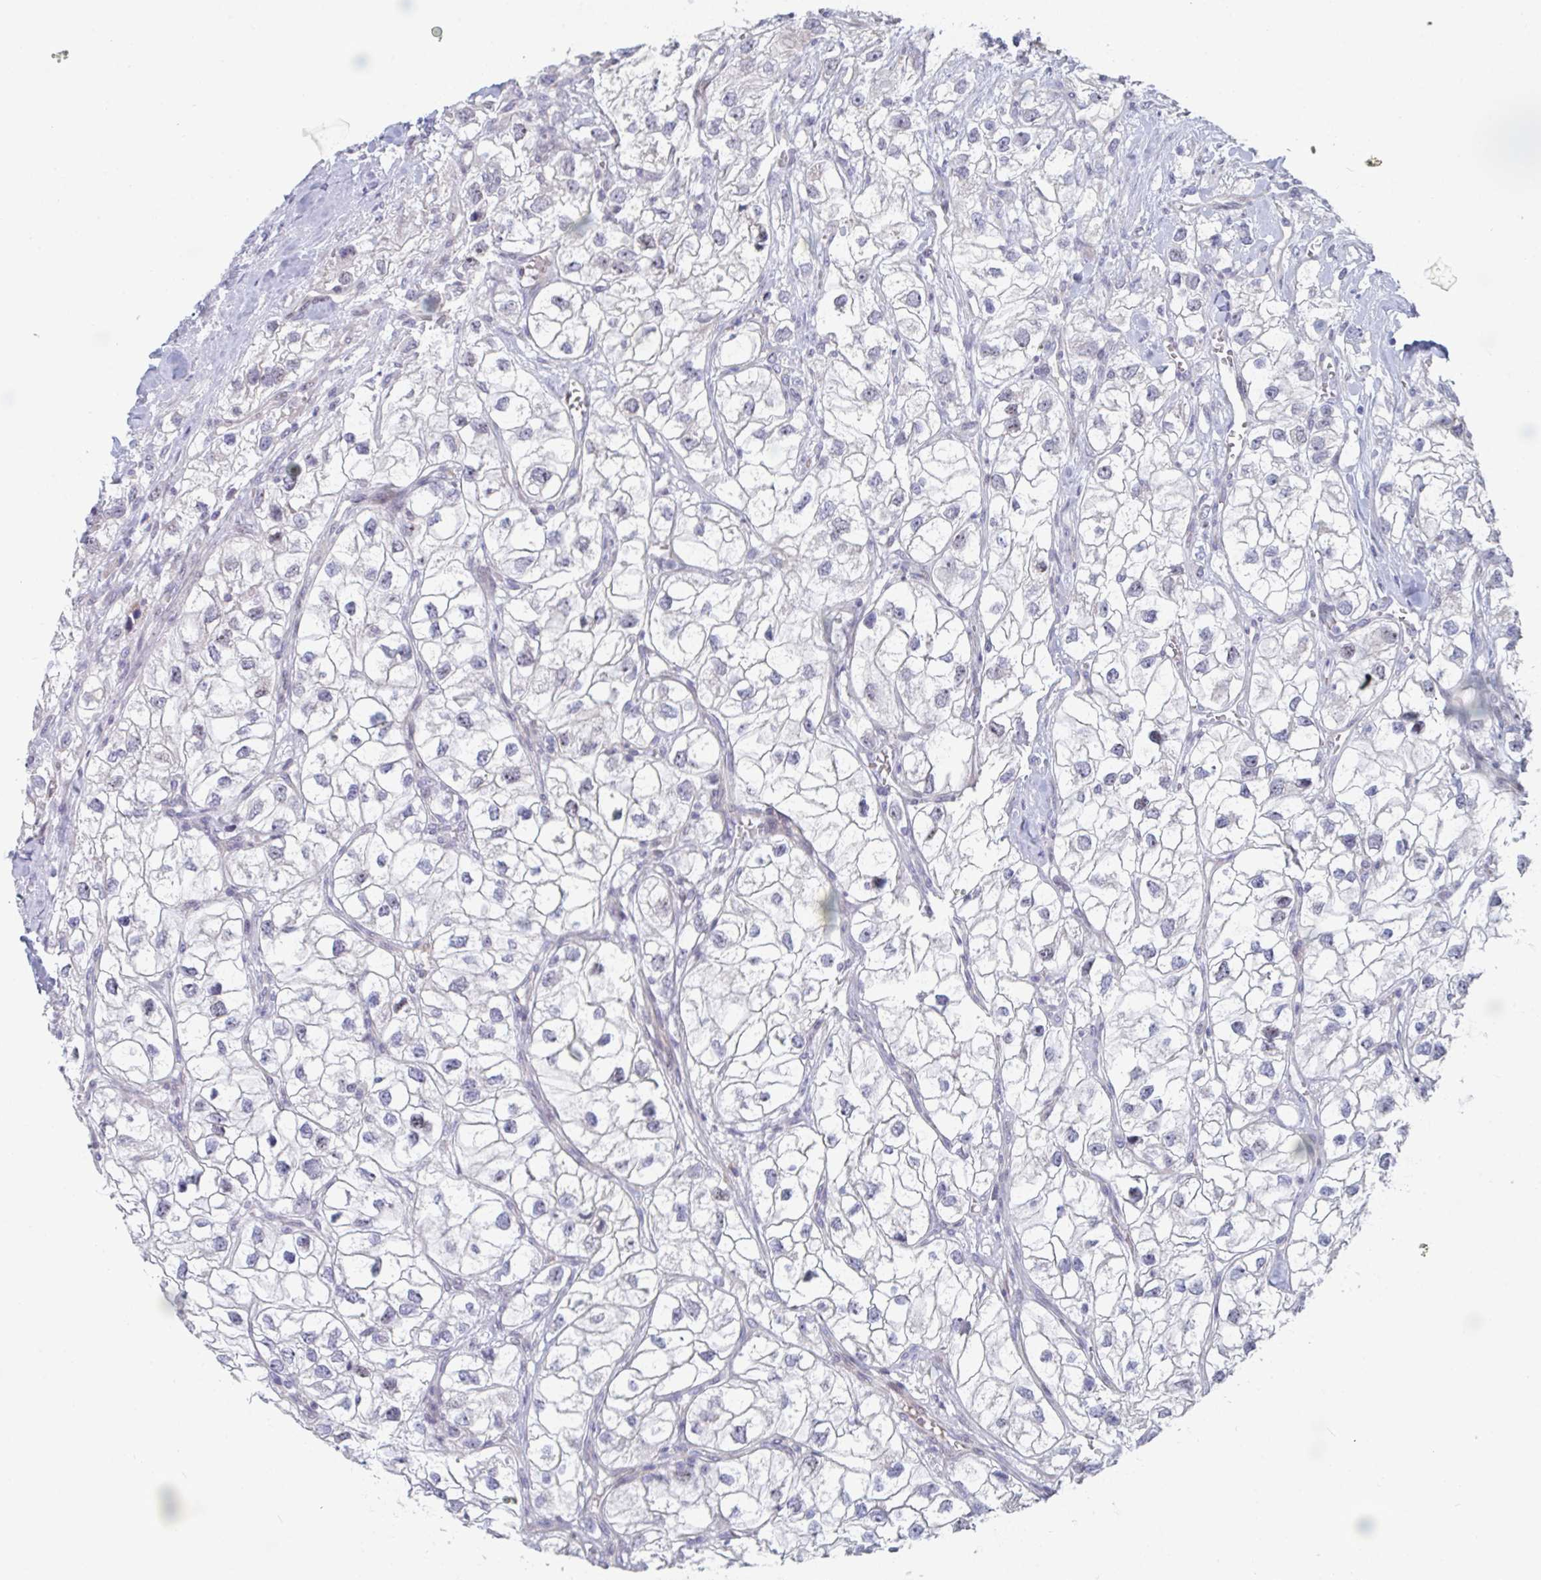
{"staining": {"intensity": "negative", "quantity": "none", "location": "none"}, "tissue": "renal cancer", "cell_type": "Tumor cells", "image_type": "cancer", "snomed": [{"axis": "morphology", "description": "Adenocarcinoma, NOS"}, {"axis": "topography", "description": "Kidney"}], "caption": "Human renal cancer stained for a protein using immunohistochemistry exhibits no staining in tumor cells.", "gene": "CENPT", "patient": {"sex": "male", "age": 59}}